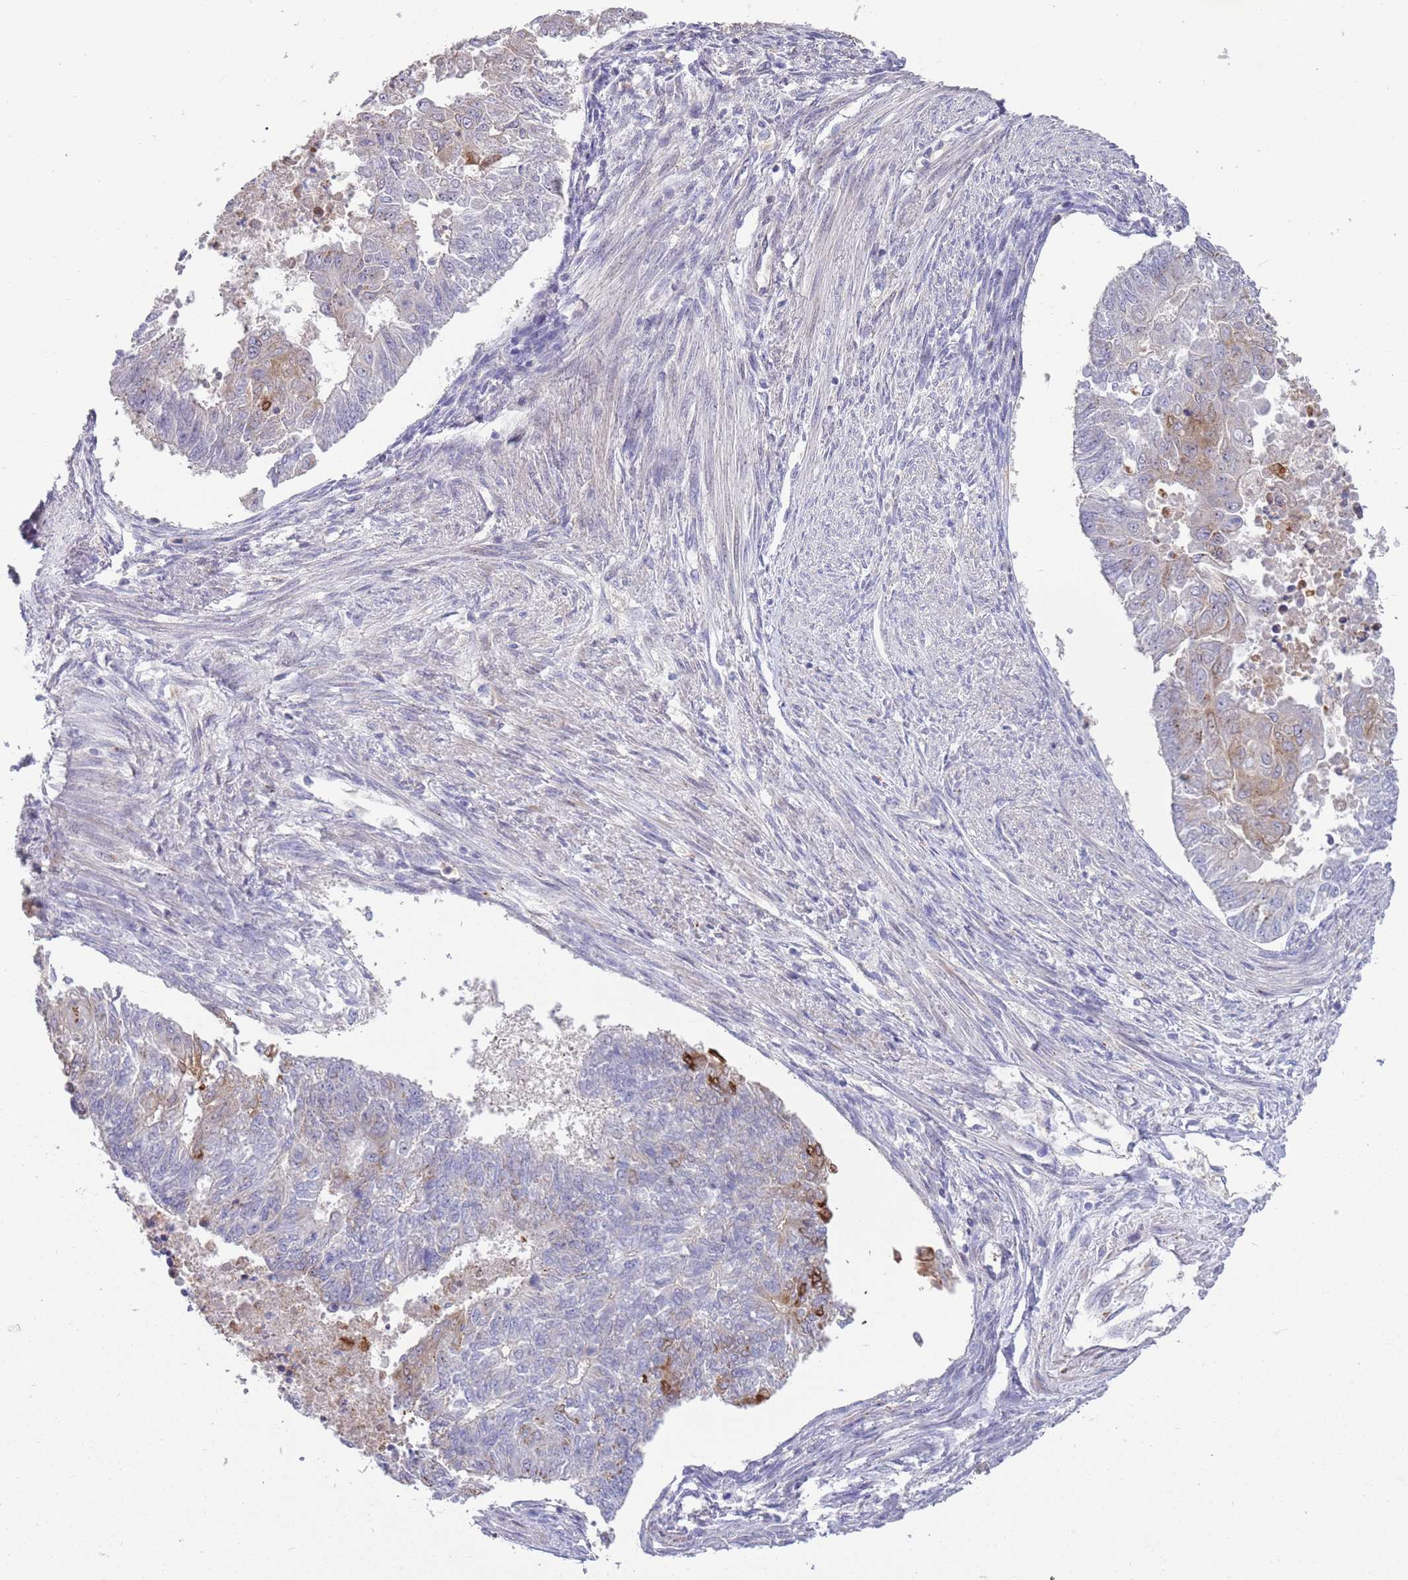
{"staining": {"intensity": "weak", "quantity": "<25%", "location": "cytoplasmic/membranous"}, "tissue": "endometrial cancer", "cell_type": "Tumor cells", "image_type": "cancer", "snomed": [{"axis": "morphology", "description": "Adenocarcinoma, NOS"}, {"axis": "topography", "description": "Endometrium"}], "caption": "The immunohistochemistry (IHC) photomicrograph has no significant expression in tumor cells of adenocarcinoma (endometrial) tissue.", "gene": "ITGB6", "patient": {"sex": "female", "age": 32}}